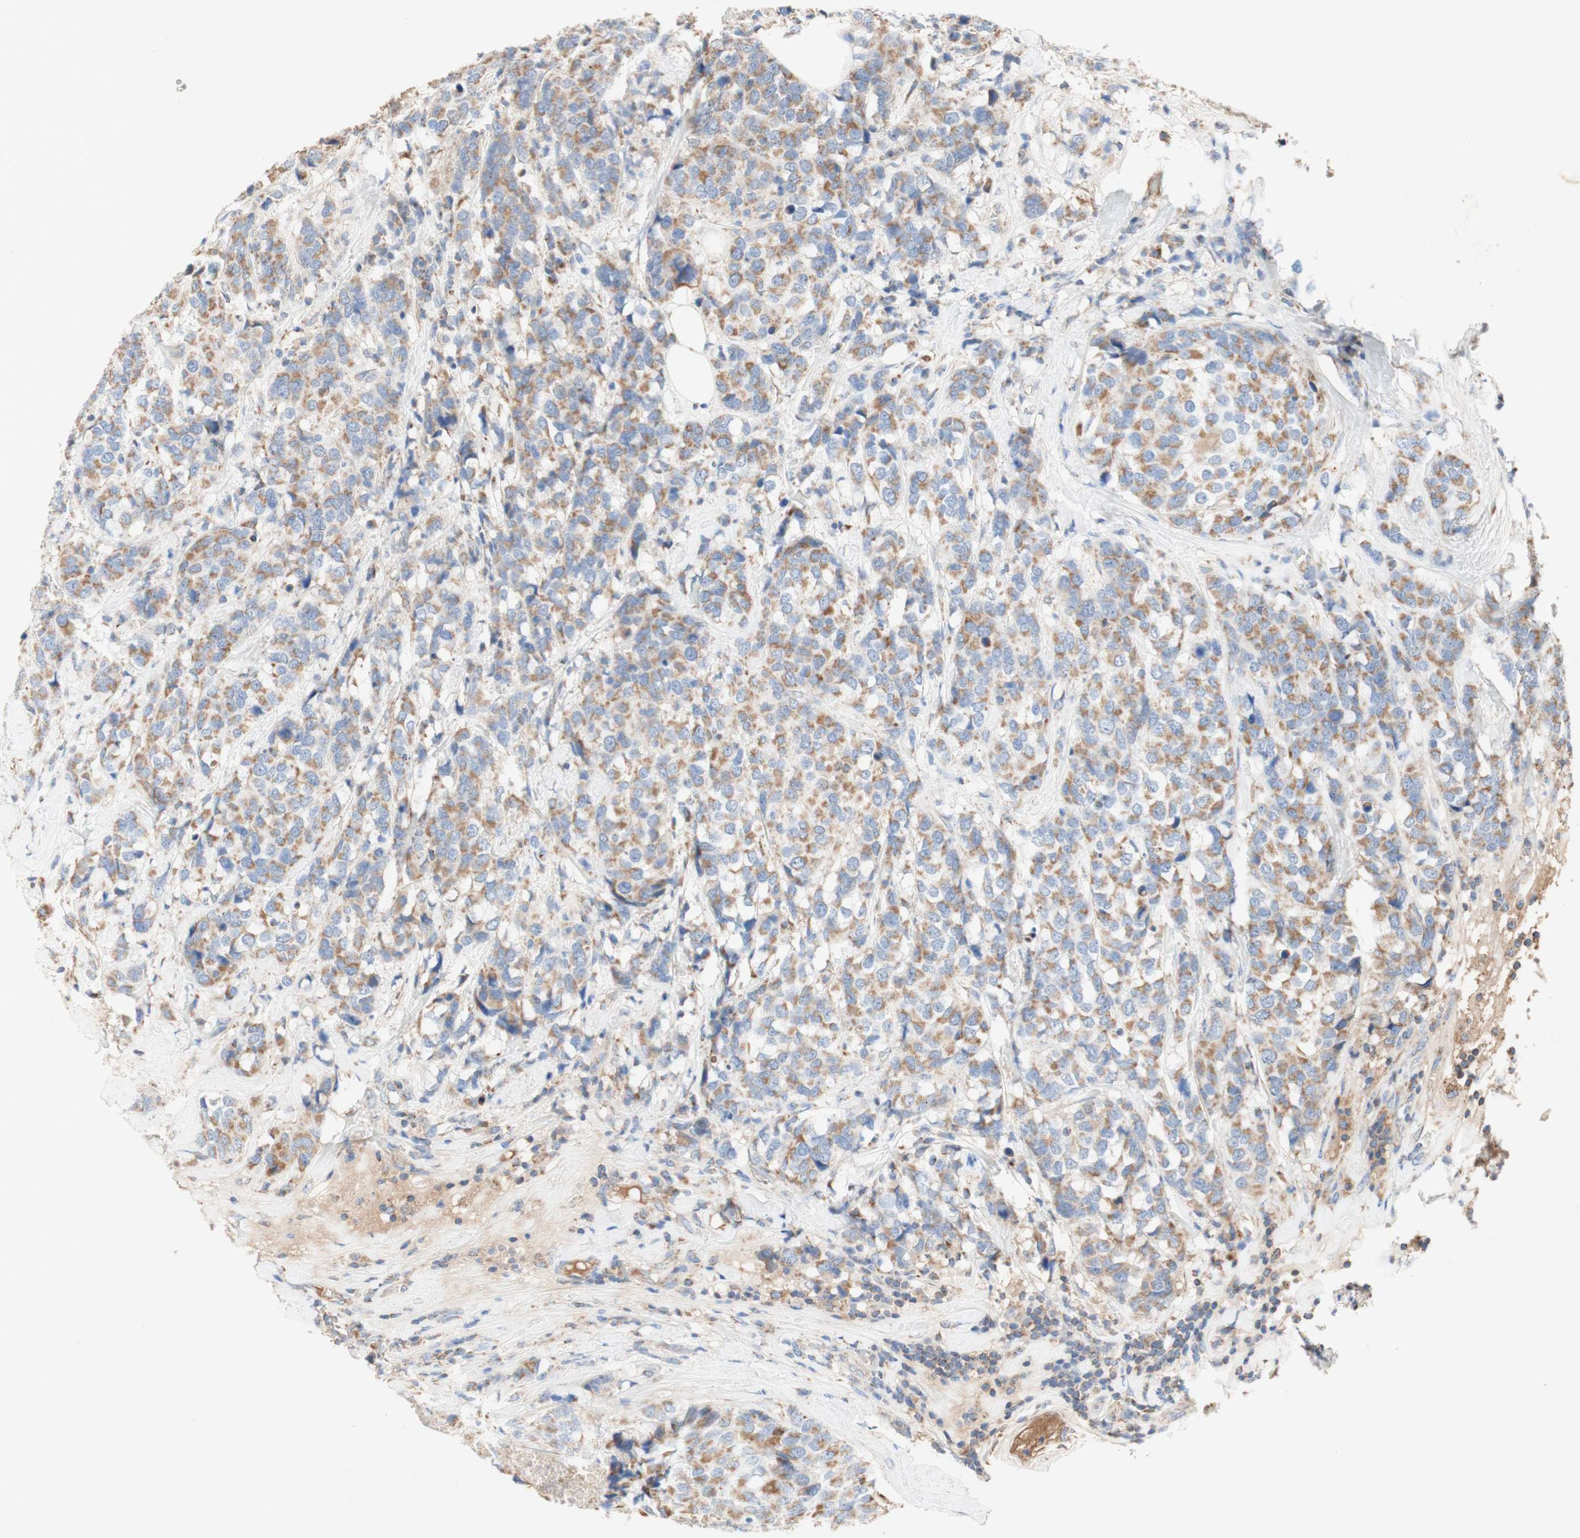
{"staining": {"intensity": "moderate", "quantity": ">75%", "location": "cytoplasmic/membranous"}, "tissue": "breast cancer", "cell_type": "Tumor cells", "image_type": "cancer", "snomed": [{"axis": "morphology", "description": "Lobular carcinoma"}, {"axis": "topography", "description": "Breast"}], "caption": "Breast lobular carcinoma stained for a protein (brown) shows moderate cytoplasmic/membranous positive staining in approximately >75% of tumor cells.", "gene": "SDHB", "patient": {"sex": "female", "age": 59}}